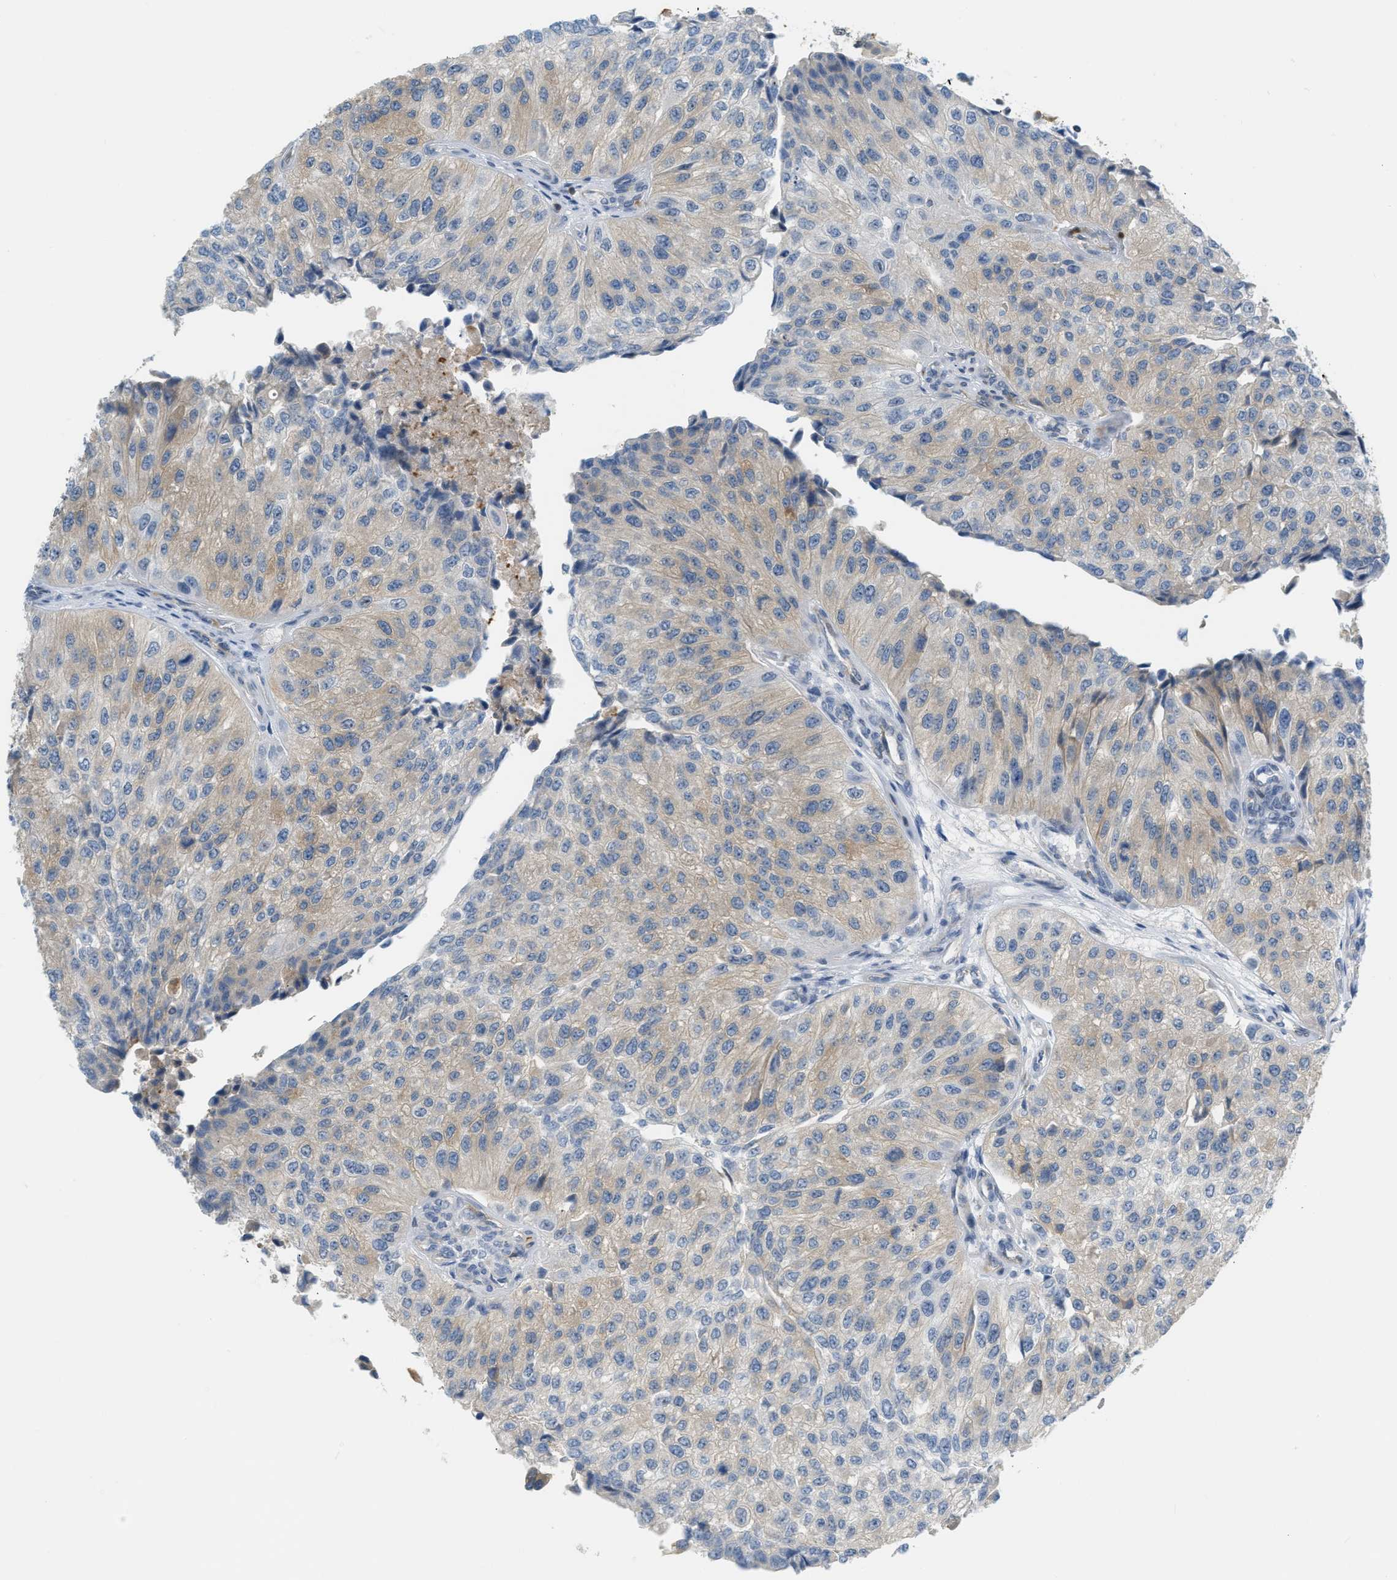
{"staining": {"intensity": "weak", "quantity": "25%-75%", "location": "cytoplasmic/membranous"}, "tissue": "urothelial cancer", "cell_type": "Tumor cells", "image_type": "cancer", "snomed": [{"axis": "morphology", "description": "Urothelial carcinoma, High grade"}, {"axis": "topography", "description": "Kidney"}, {"axis": "topography", "description": "Urinary bladder"}], "caption": "Tumor cells demonstrate low levels of weak cytoplasmic/membranous staining in about 25%-75% of cells in human urothelial cancer.", "gene": "ZNF408", "patient": {"sex": "male", "age": 77}}